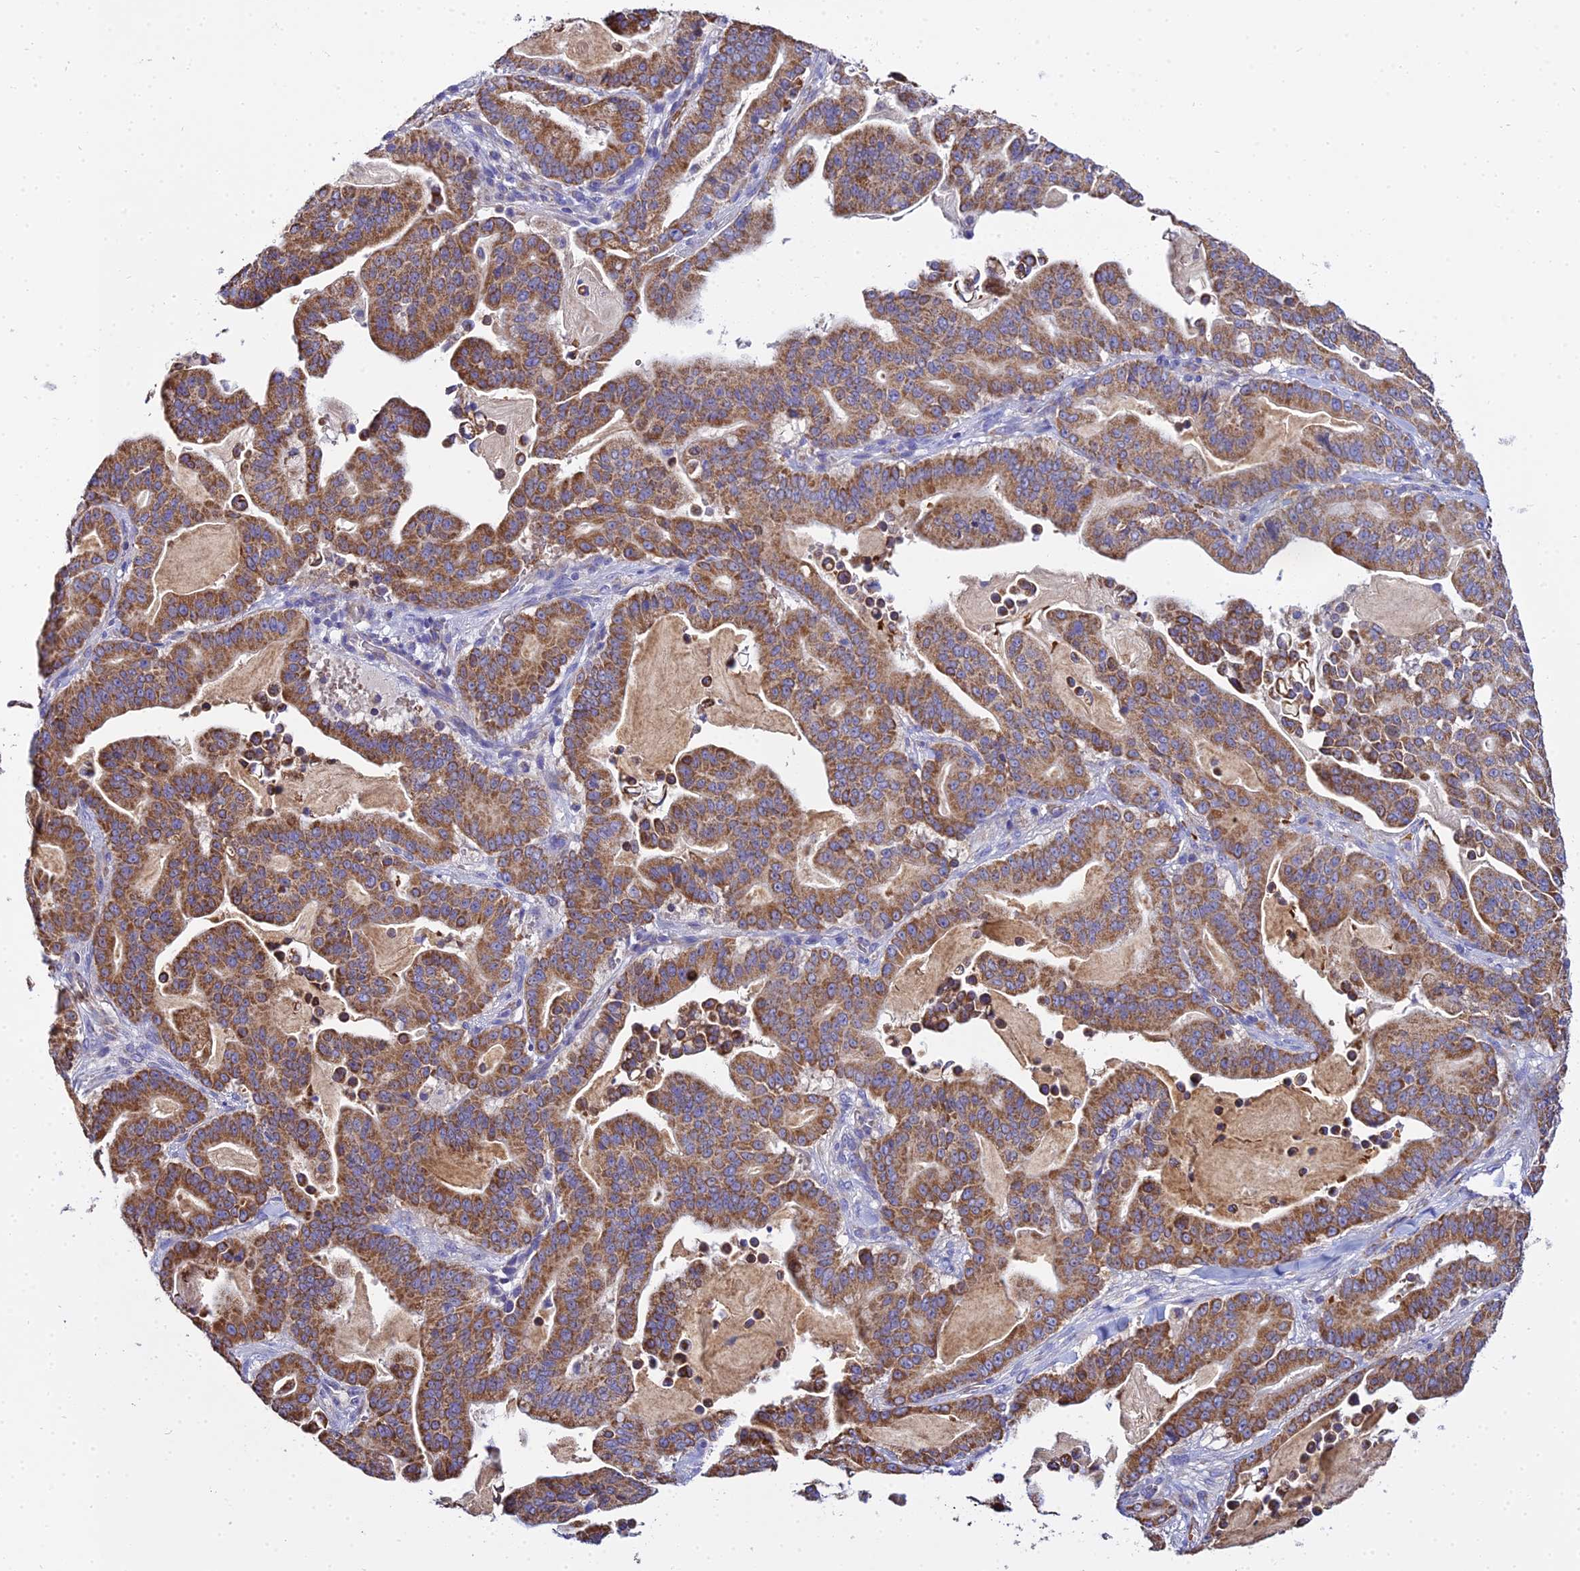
{"staining": {"intensity": "moderate", "quantity": ">75%", "location": "cytoplasmic/membranous"}, "tissue": "pancreatic cancer", "cell_type": "Tumor cells", "image_type": "cancer", "snomed": [{"axis": "morphology", "description": "Adenocarcinoma, NOS"}, {"axis": "topography", "description": "Pancreas"}], "caption": "A histopathology image showing moderate cytoplasmic/membranous staining in approximately >75% of tumor cells in pancreatic cancer (adenocarcinoma), as visualized by brown immunohistochemical staining.", "gene": "TYW5", "patient": {"sex": "male", "age": 63}}